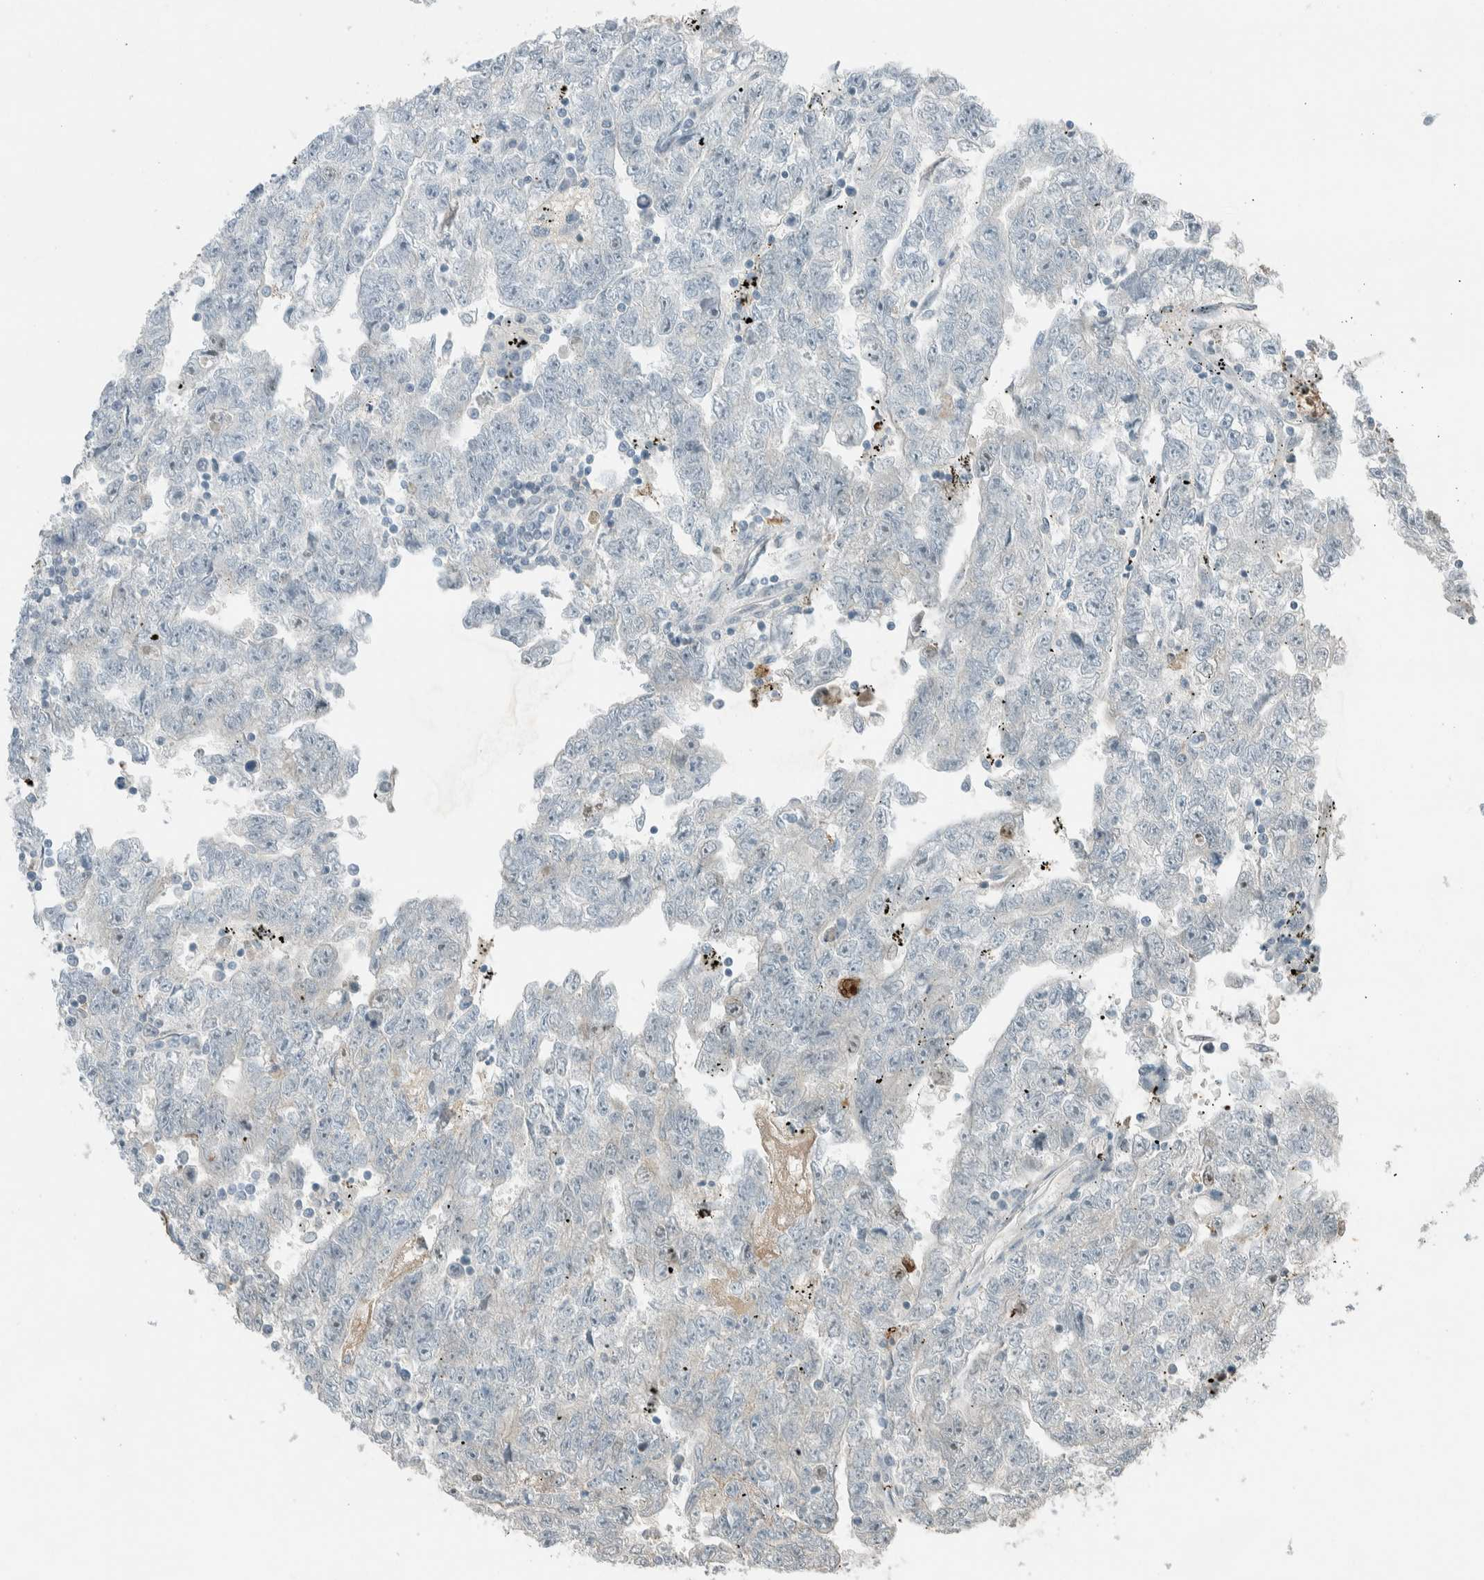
{"staining": {"intensity": "negative", "quantity": "none", "location": "none"}, "tissue": "testis cancer", "cell_type": "Tumor cells", "image_type": "cancer", "snomed": [{"axis": "morphology", "description": "Carcinoma, Embryonal, NOS"}, {"axis": "topography", "description": "Testis"}], "caption": "DAB immunohistochemical staining of human testis embryonal carcinoma exhibits no significant expression in tumor cells.", "gene": "CERCAM", "patient": {"sex": "male", "age": 25}}